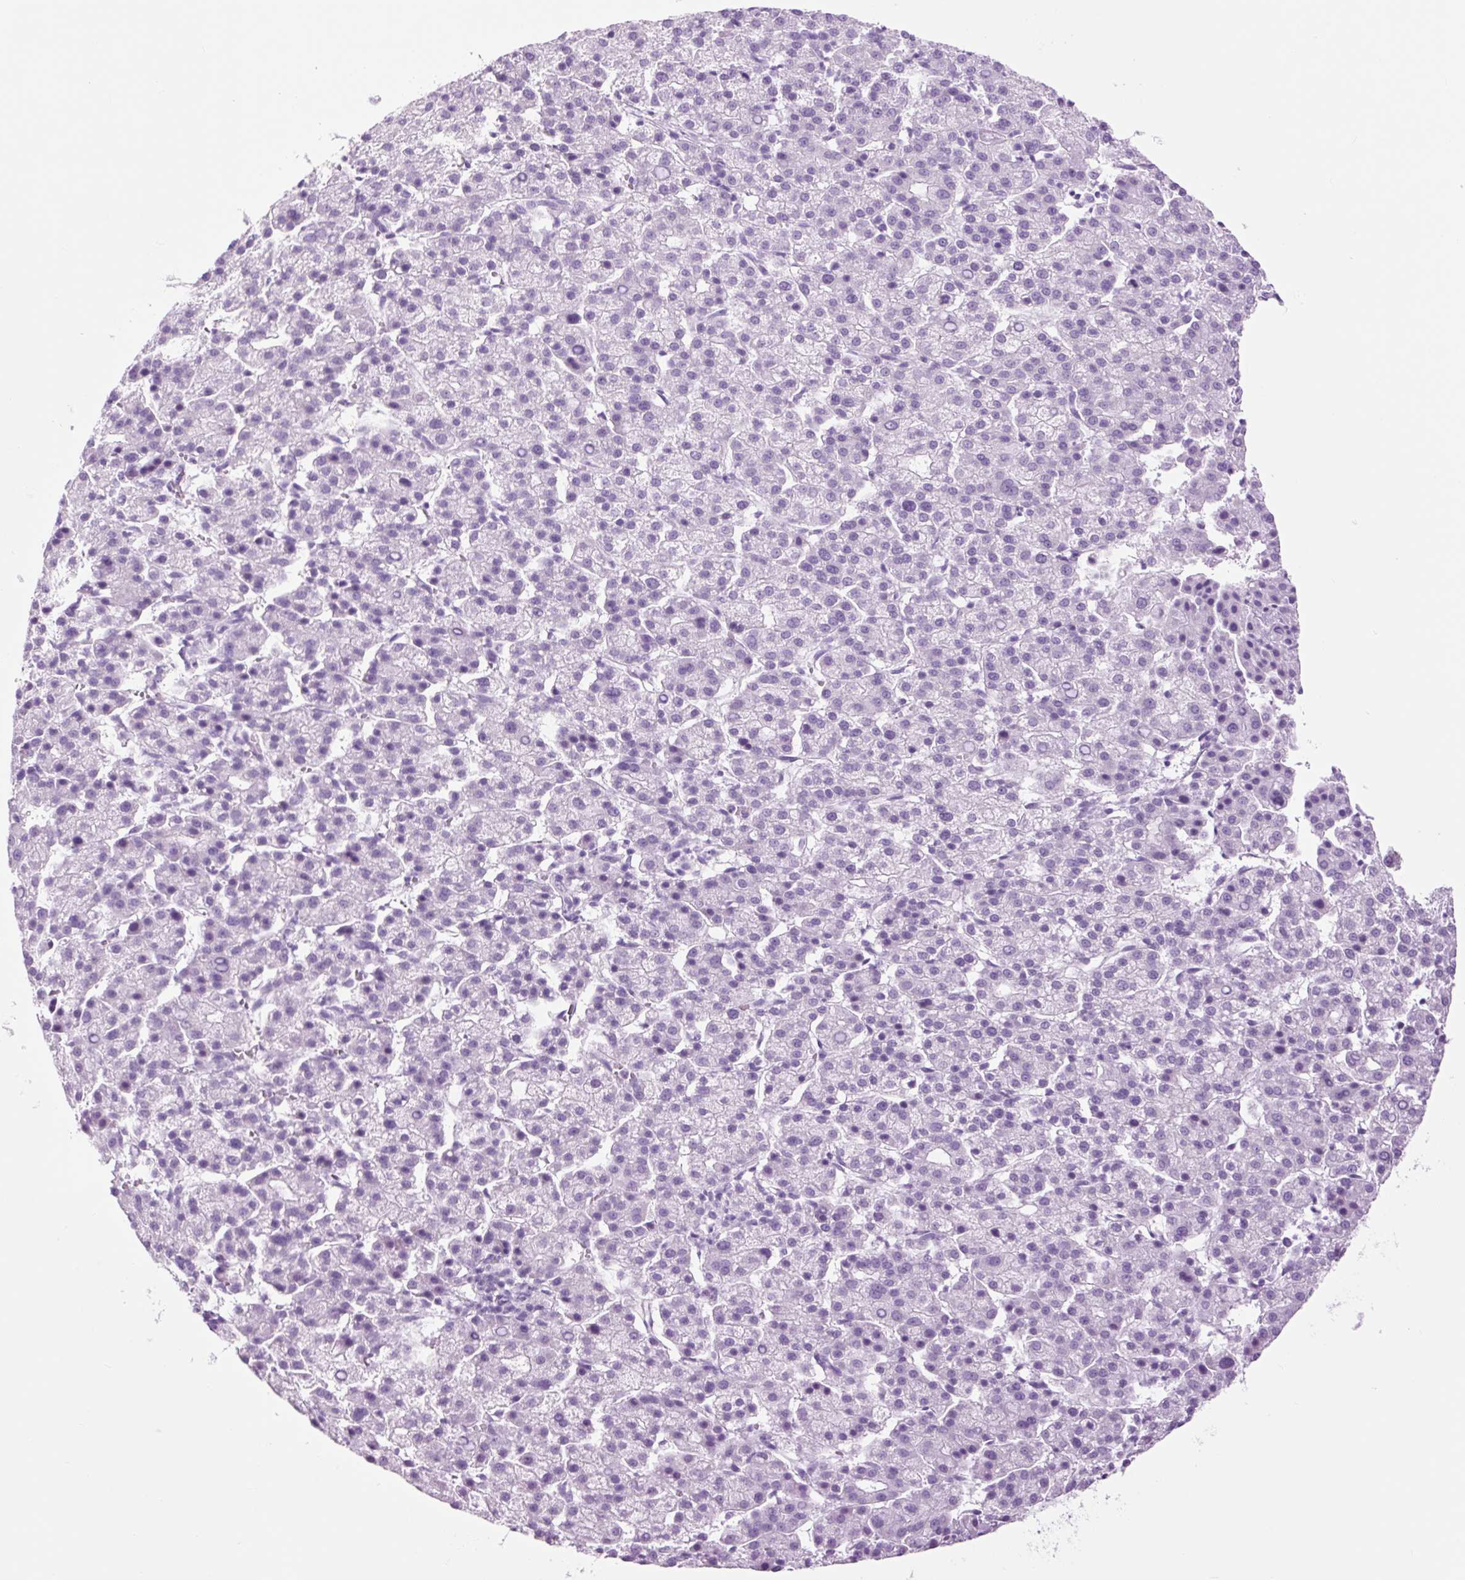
{"staining": {"intensity": "negative", "quantity": "none", "location": "none"}, "tissue": "liver cancer", "cell_type": "Tumor cells", "image_type": "cancer", "snomed": [{"axis": "morphology", "description": "Carcinoma, Hepatocellular, NOS"}, {"axis": "topography", "description": "Liver"}], "caption": "DAB immunohistochemical staining of human liver cancer (hepatocellular carcinoma) demonstrates no significant expression in tumor cells.", "gene": "TFF2", "patient": {"sex": "female", "age": 58}}